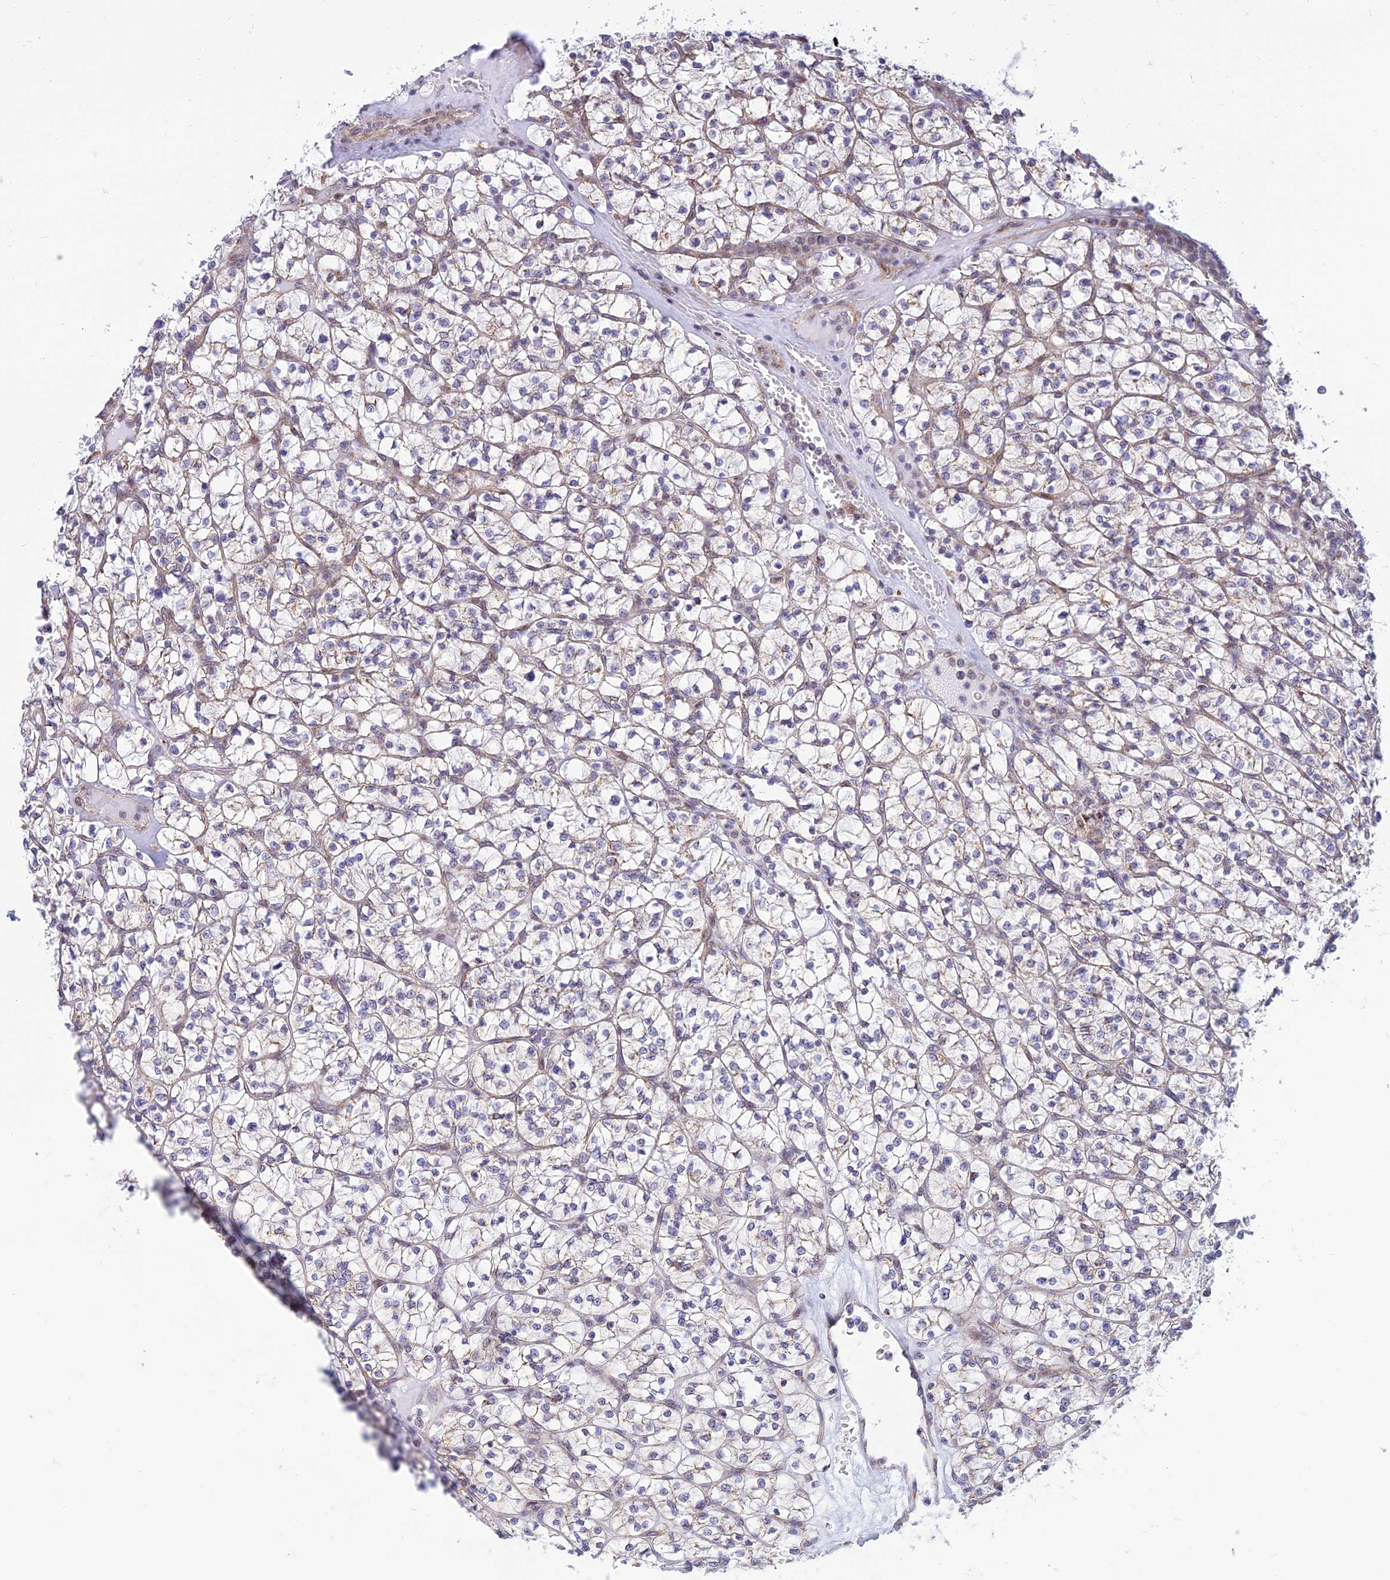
{"staining": {"intensity": "weak", "quantity": "25%-75%", "location": "cytoplasmic/membranous"}, "tissue": "renal cancer", "cell_type": "Tumor cells", "image_type": "cancer", "snomed": [{"axis": "morphology", "description": "Adenocarcinoma, NOS"}, {"axis": "topography", "description": "Kidney"}], "caption": "Protein analysis of renal cancer tissue demonstrates weak cytoplasmic/membranous positivity in approximately 25%-75% of tumor cells.", "gene": "HOOK2", "patient": {"sex": "female", "age": 64}}